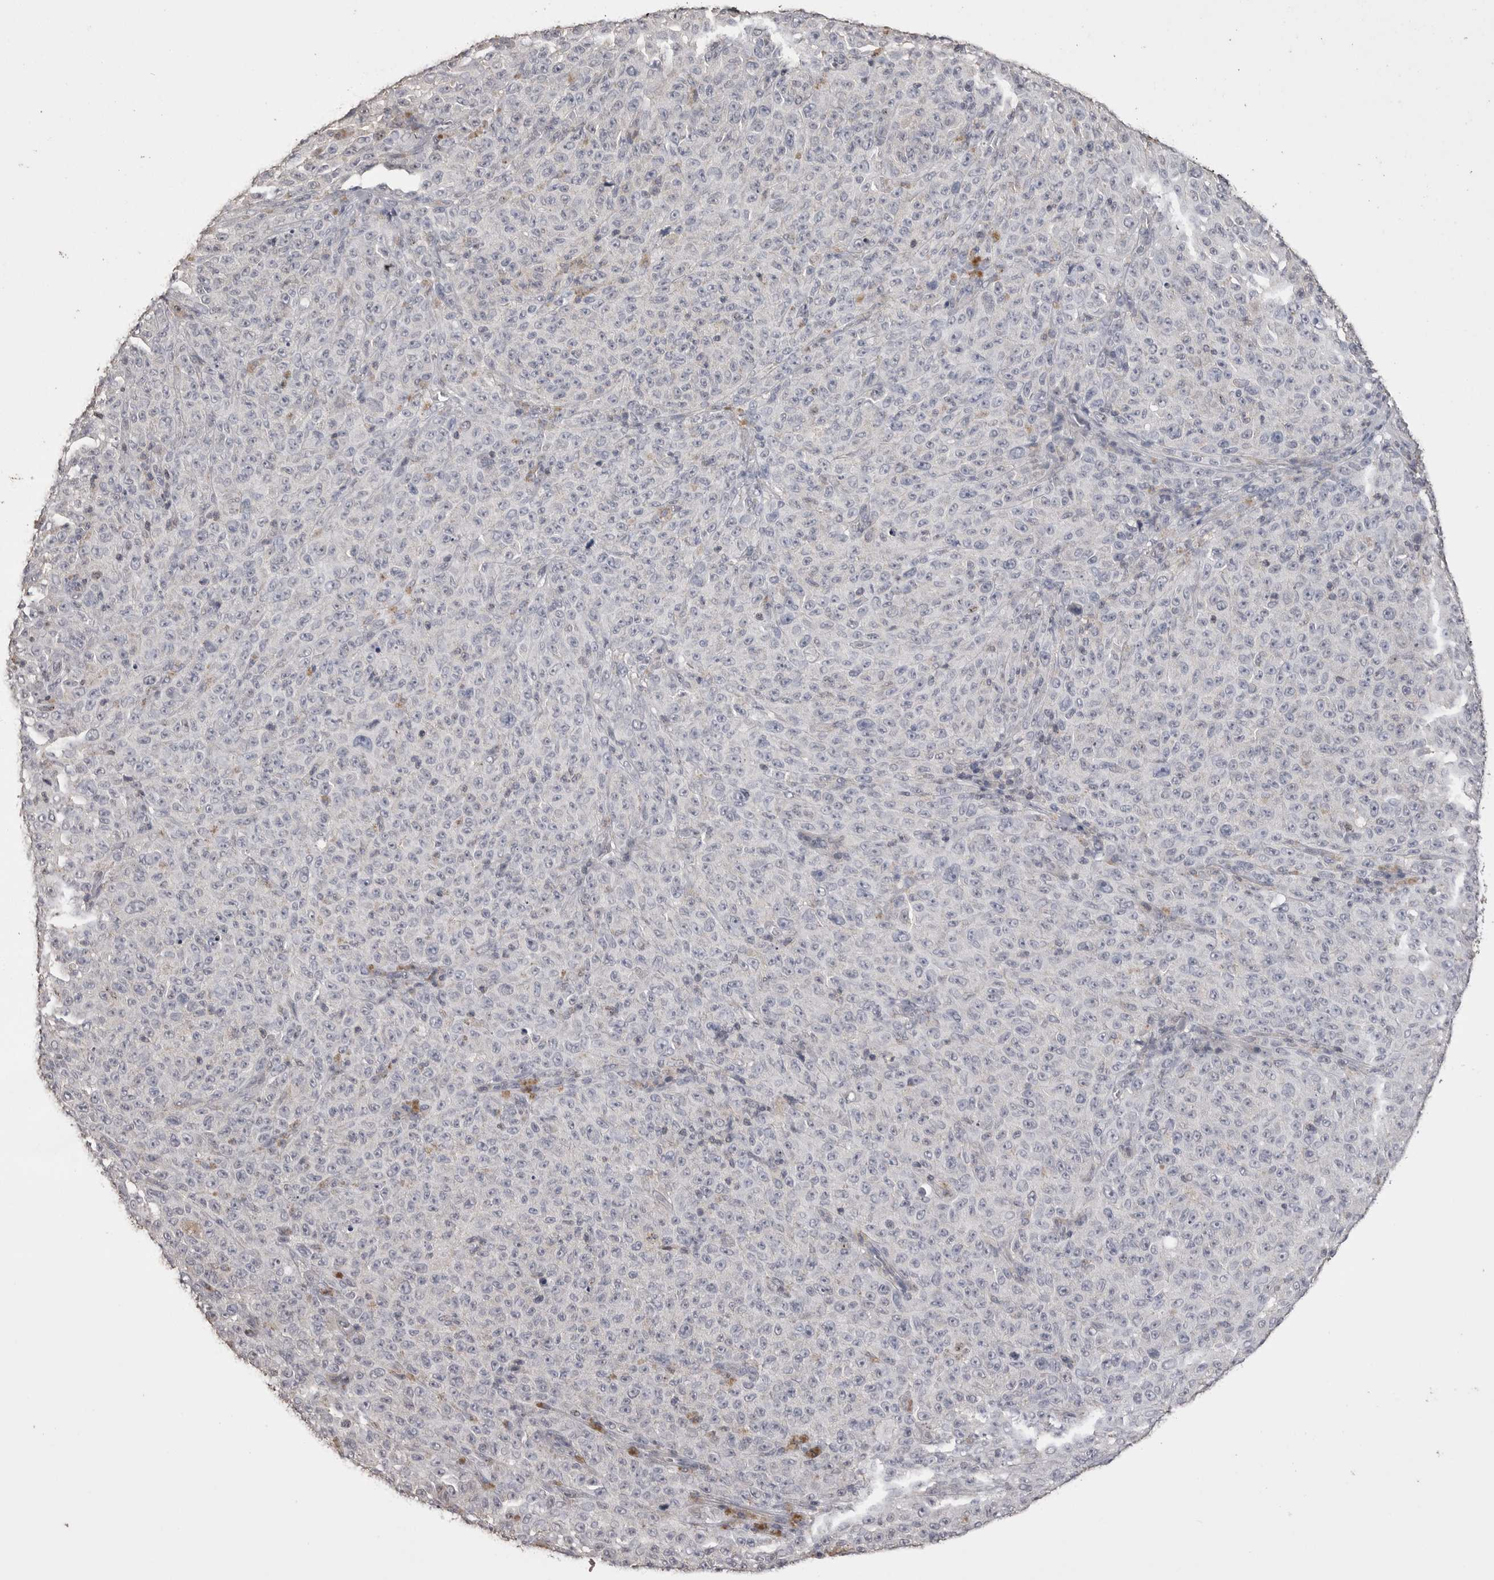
{"staining": {"intensity": "negative", "quantity": "none", "location": "none"}, "tissue": "melanoma", "cell_type": "Tumor cells", "image_type": "cancer", "snomed": [{"axis": "morphology", "description": "Malignant melanoma, NOS"}, {"axis": "topography", "description": "Skin"}], "caption": "Immunohistochemical staining of melanoma exhibits no significant expression in tumor cells.", "gene": "MMP7", "patient": {"sex": "female", "age": 82}}